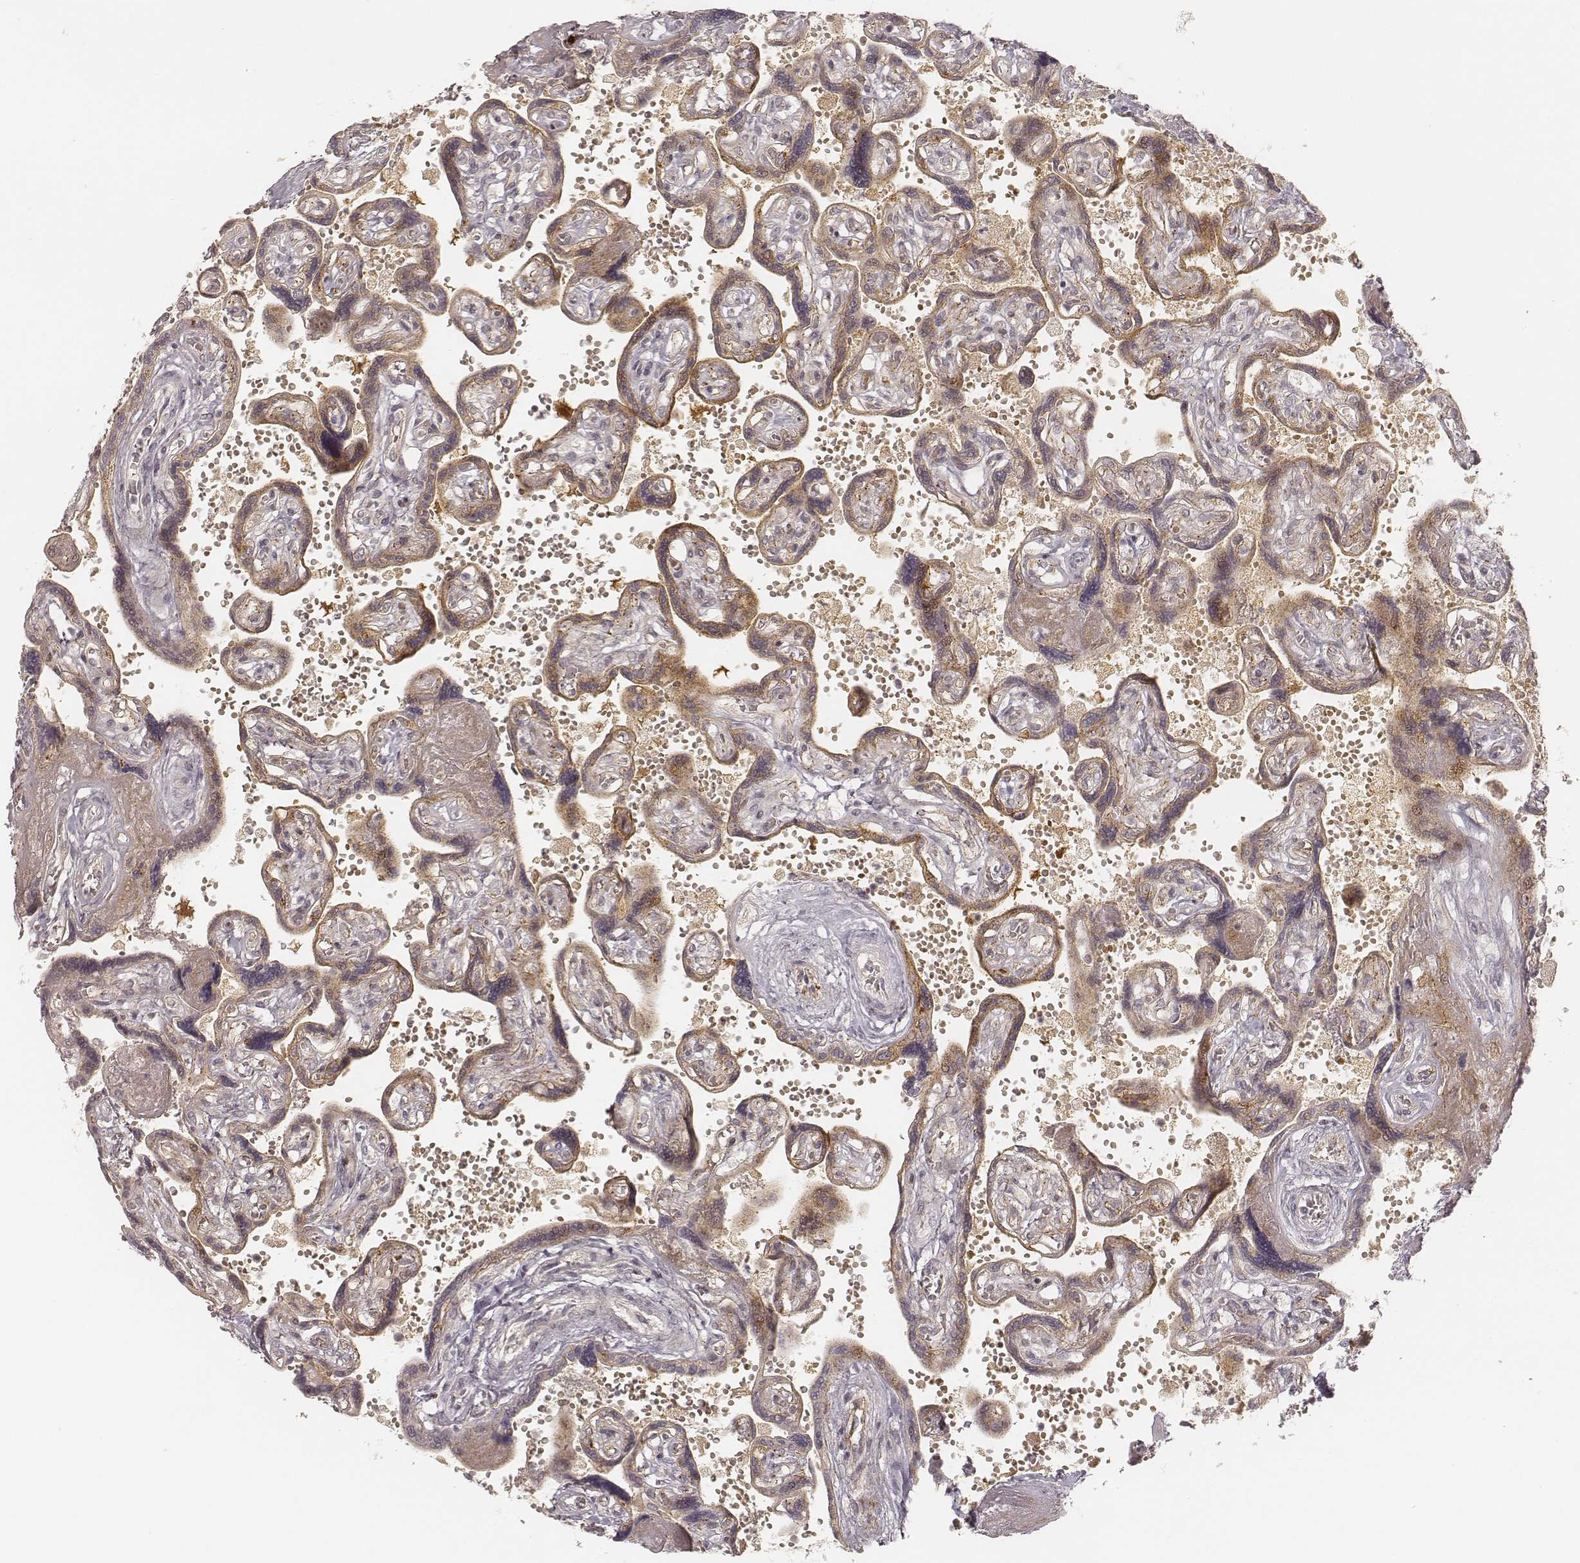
{"staining": {"intensity": "weak", "quantity": "25%-75%", "location": "cytoplasmic/membranous"}, "tissue": "placenta", "cell_type": "Decidual cells", "image_type": "normal", "snomed": [{"axis": "morphology", "description": "Normal tissue, NOS"}, {"axis": "topography", "description": "Placenta"}], "caption": "Decidual cells show weak cytoplasmic/membranous staining in approximately 25%-75% of cells in normal placenta. (brown staining indicates protein expression, while blue staining denotes nuclei).", "gene": "GORASP2", "patient": {"sex": "female", "age": 32}}